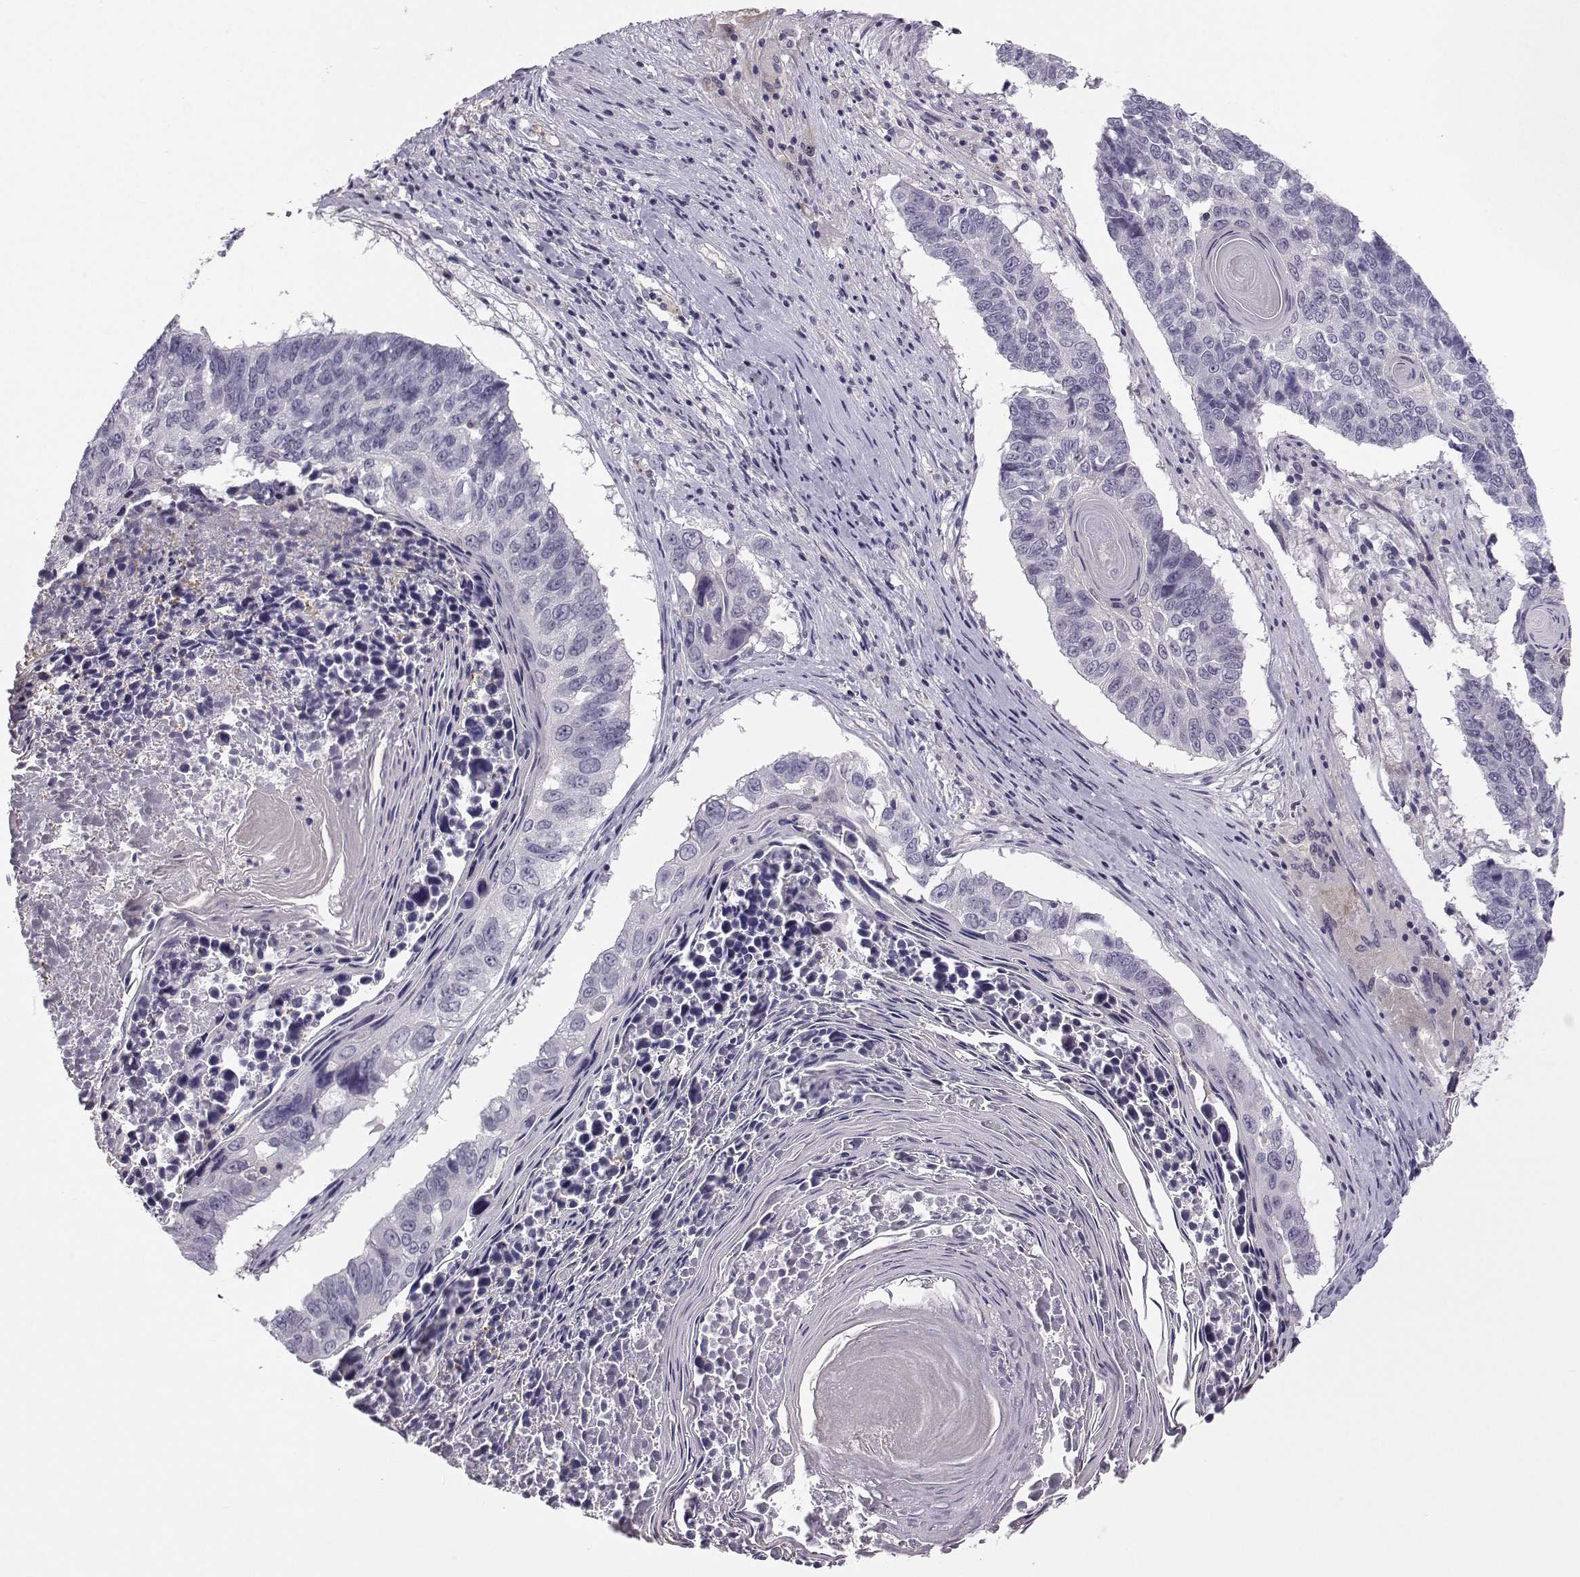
{"staining": {"intensity": "negative", "quantity": "none", "location": "none"}, "tissue": "lung cancer", "cell_type": "Tumor cells", "image_type": "cancer", "snomed": [{"axis": "morphology", "description": "Squamous cell carcinoma, NOS"}, {"axis": "topography", "description": "Lung"}], "caption": "This is a photomicrograph of immunohistochemistry staining of lung squamous cell carcinoma, which shows no expression in tumor cells.", "gene": "MROH7", "patient": {"sex": "male", "age": 73}}